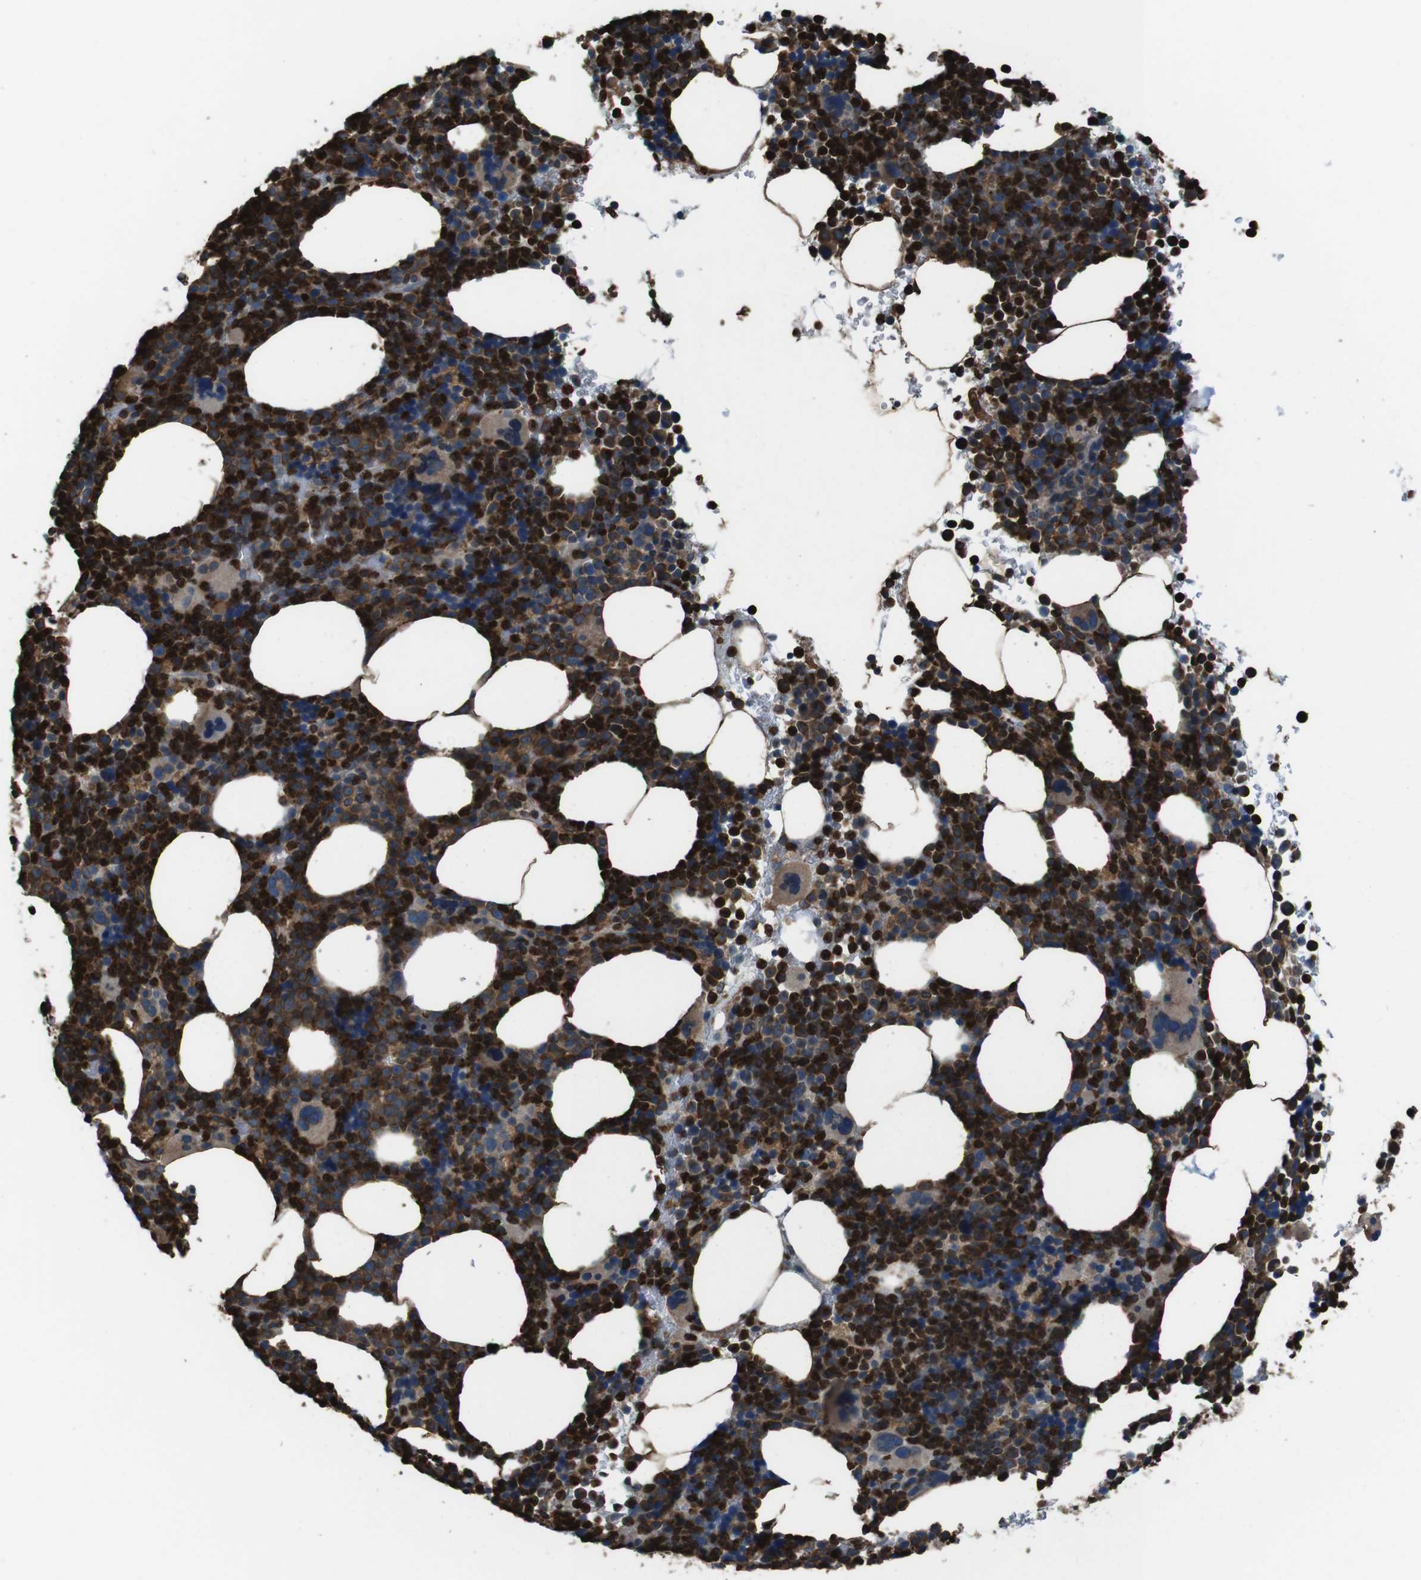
{"staining": {"intensity": "strong", "quantity": "25%-75%", "location": "cytoplasmic/membranous"}, "tissue": "bone marrow", "cell_type": "Hematopoietic cells", "image_type": "normal", "snomed": [{"axis": "morphology", "description": "Normal tissue, NOS"}, {"axis": "morphology", "description": "Inflammation, NOS"}, {"axis": "topography", "description": "Bone marrow"}], "caption": "Immunohistochemistry photomicrograph of unremarkable bone marrow: human bone marrow stained using immunohistochemistry shows high levels of strong protein expression localized specifically in the cytoplasmic/membranous of hematopoietic cells, appearing as a cytoplasmic/membranous brown color.", "gene": "APMAP", "patient": {"sex": "male", "age": 73}}